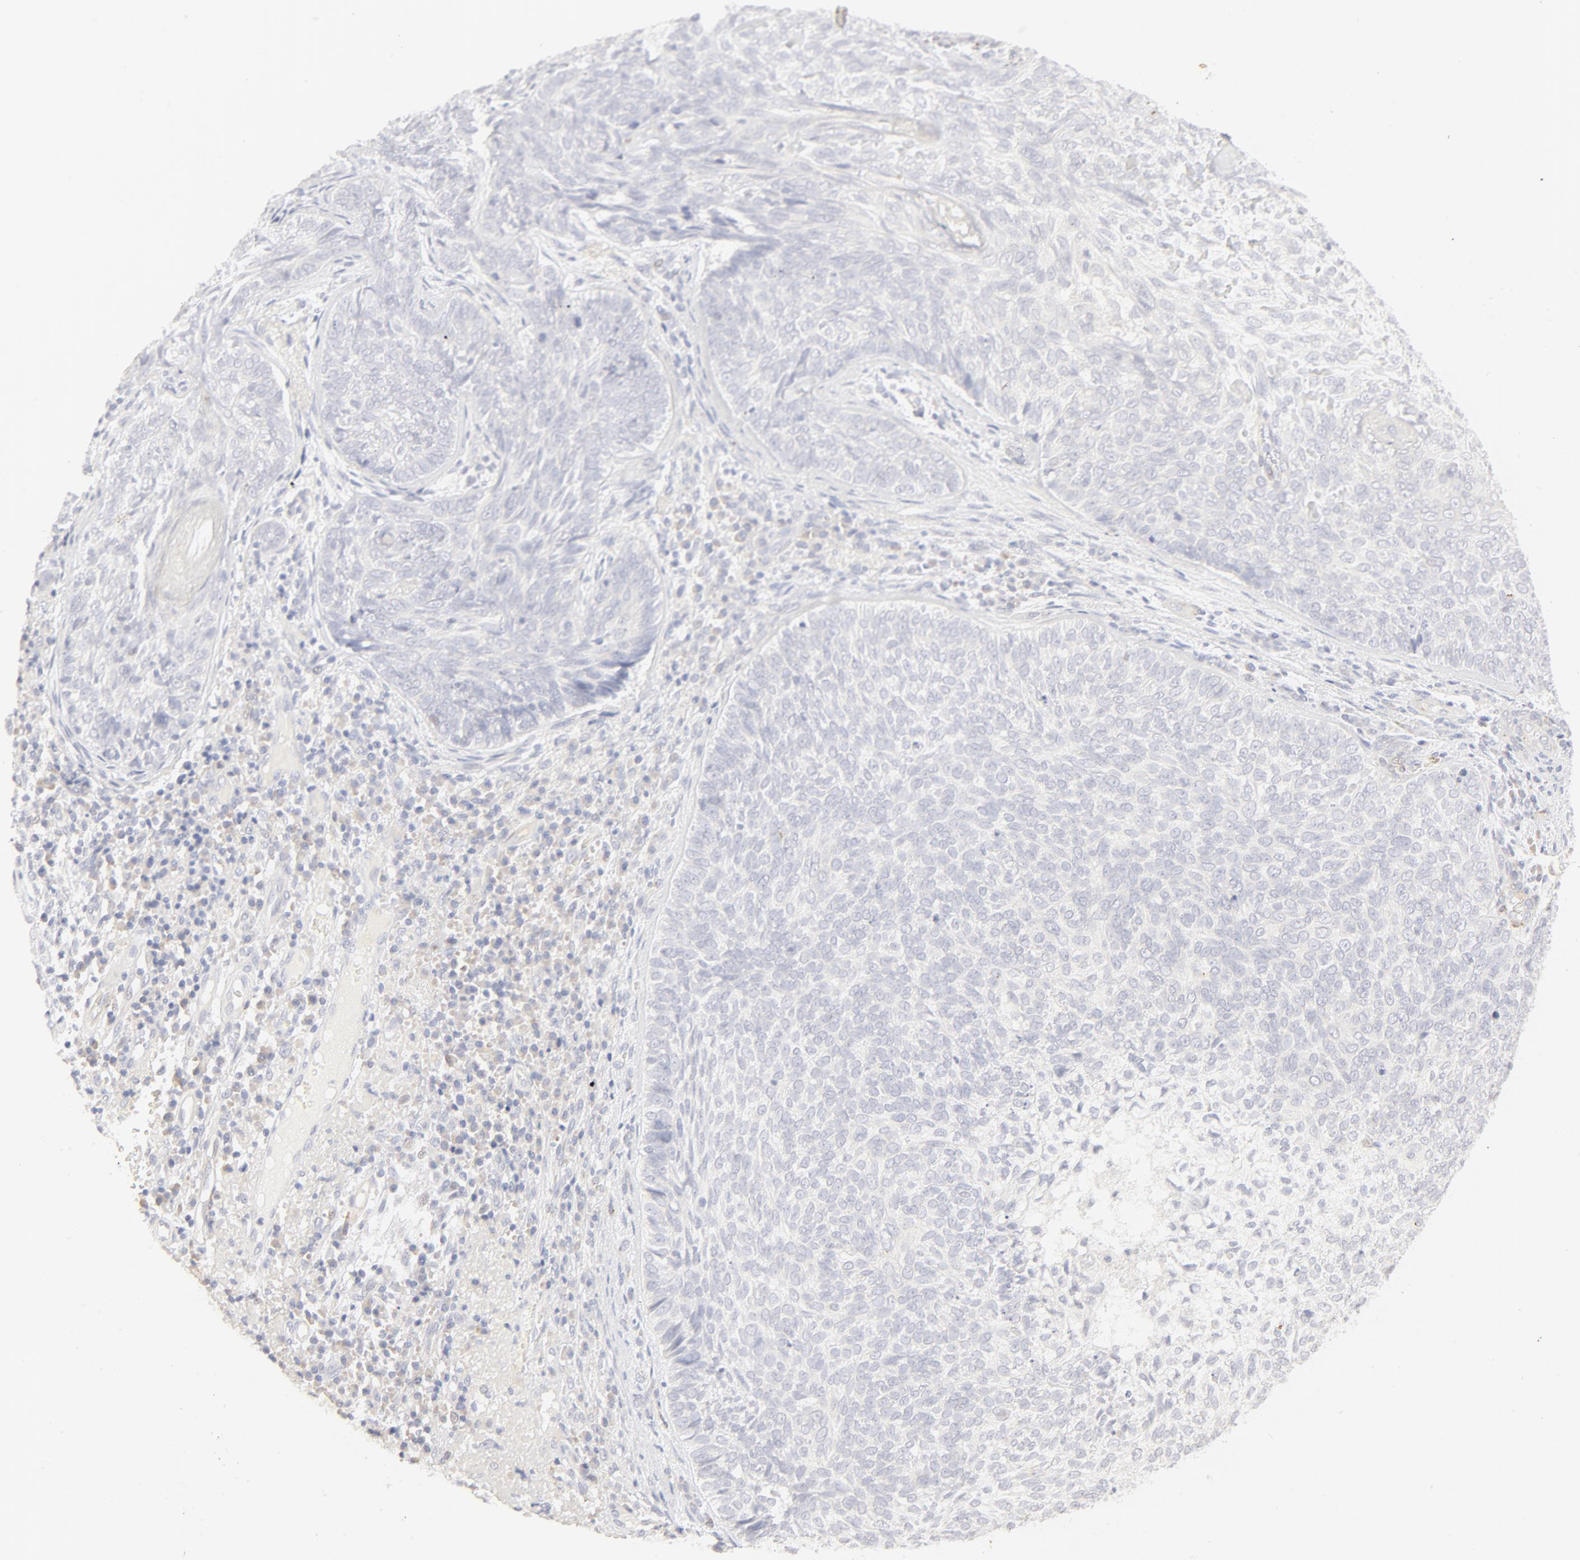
{"staining": {"intensity": "negative", "quantity": "none", "location": "none"}, "tissue": "skin cancer", "cell_type": "Tumor cells", "image_type": "cancer", "snomed": [{"axis": "morphology", "description": "Basal cell carcinoma"}, {"axis": "topography", "description": "Skin"}], "caption": "This is an immunohistochemistry micrograph of human skin cancer. There is no positivity in tumor cells.", "gene": "NKX2-2", "patient": {"sex": "male", "age": 72}}